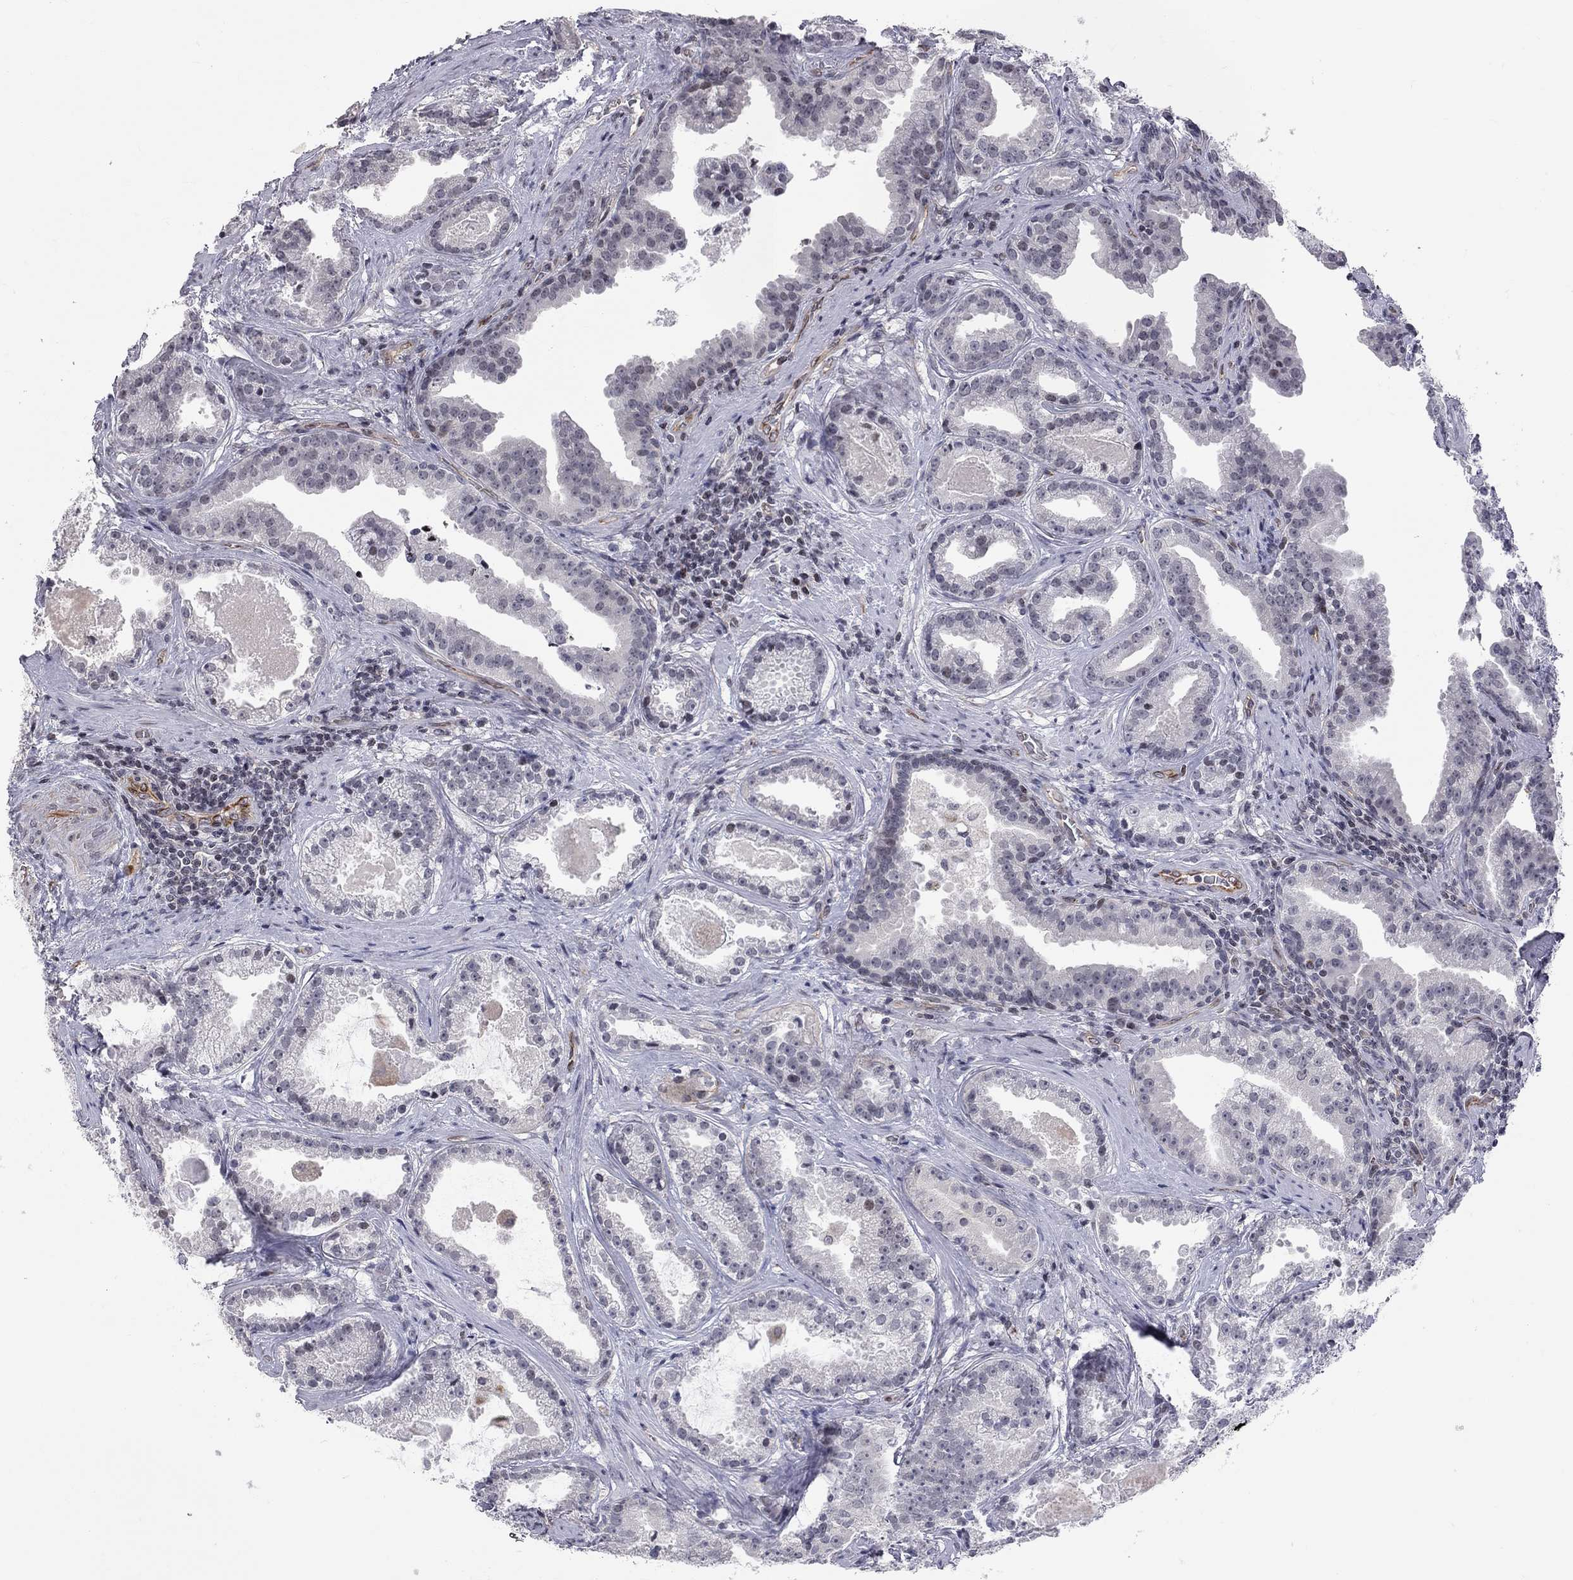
{"staining": {"intensity": "negative", "quantity": "none", "location": "none"}, "tissue": "prostate cancer", "cell_type": "Tumor cells", "image_type": "cancer", "snomed": [{"axis": "morphology", "description": "Adenocarcinoma, NOS"}, {"axis": "morphology", "description": "Adenocarcinoma, High grade"}, {"axis": "topography", "description": "Prostate"}], "caption": "Tumor cells are negative for brown protein staining in prostate cancer (adenocarcinoma).", "gene": "MTNR1B", "patient": {"sex": "male", "age": 64}}